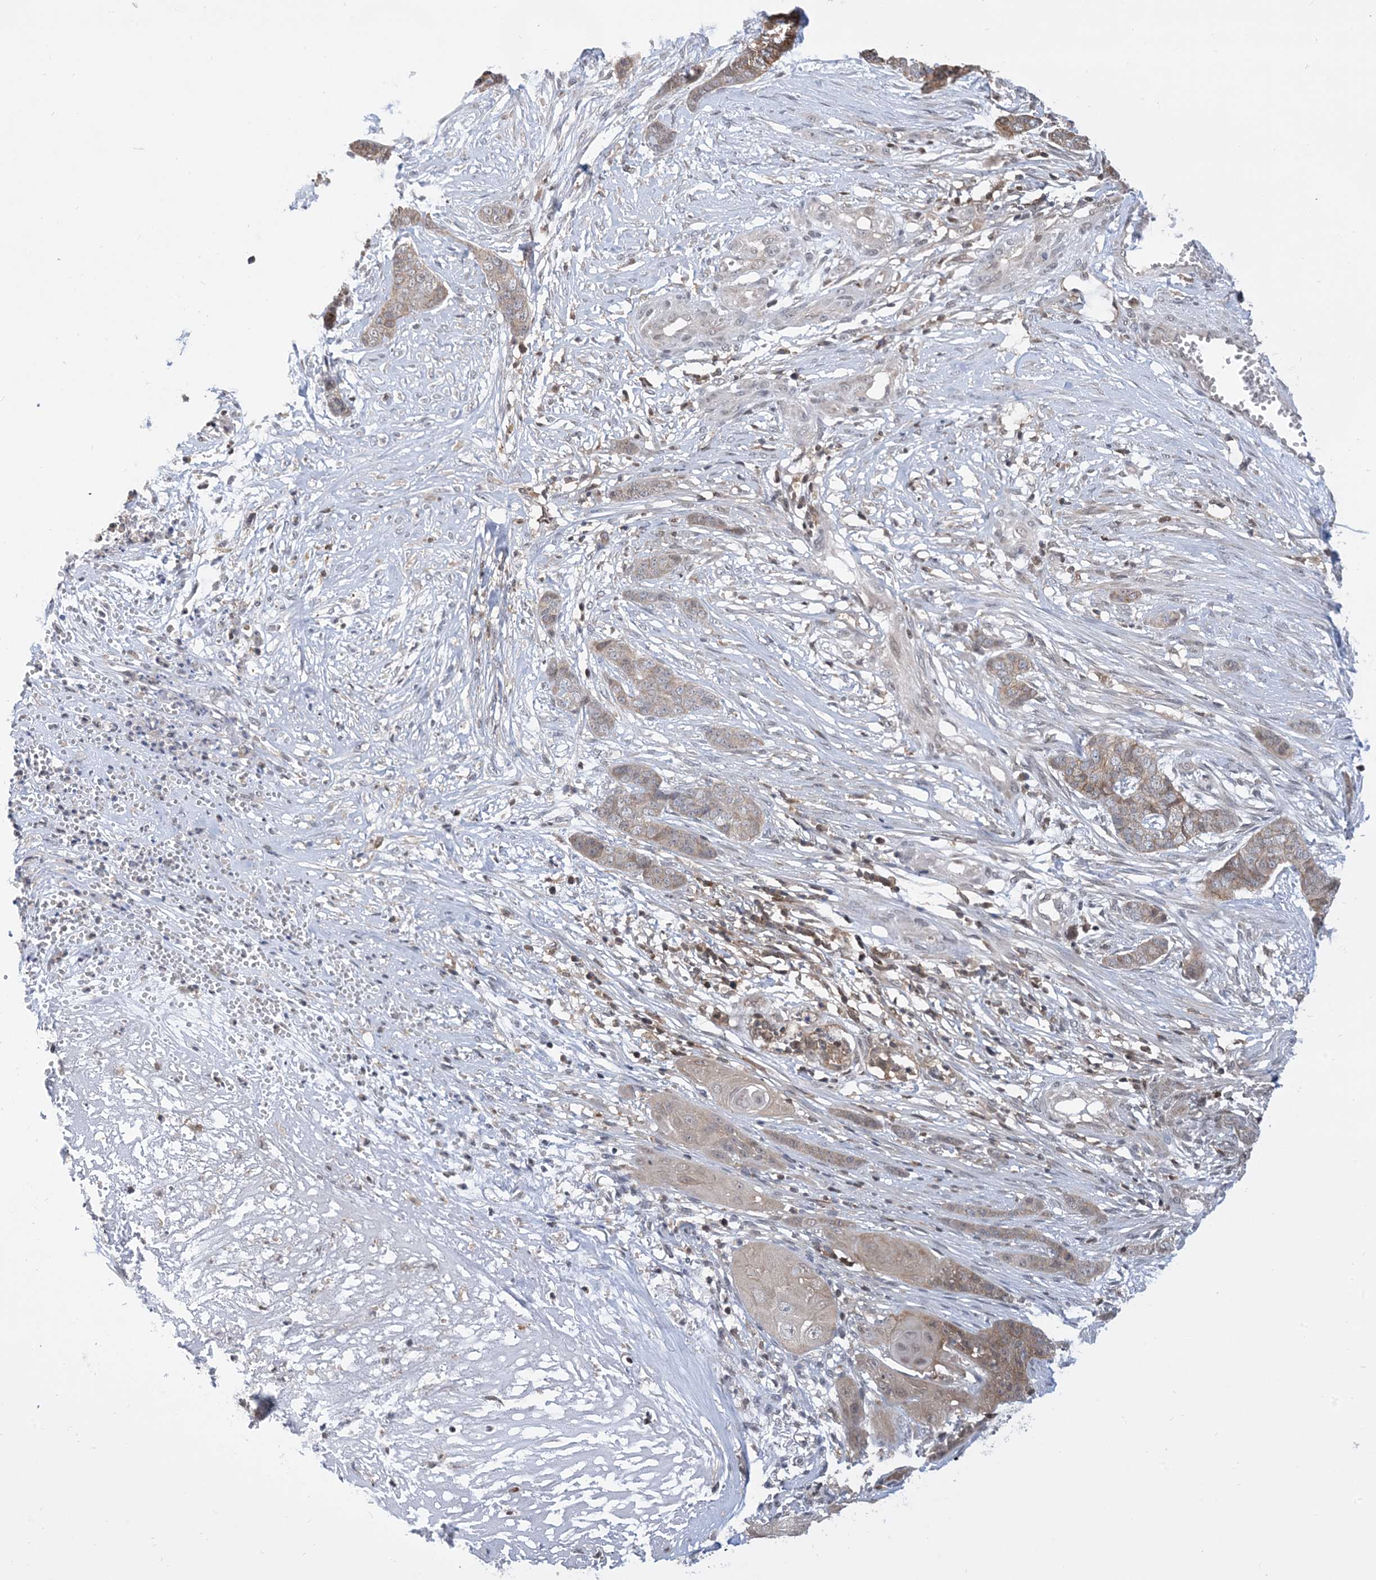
{"staining": {"intensity": "moderate", "quantity": "<25%", "location": "cytoplasmic/membranous"}, "tissue": "skin cancer", "cell_type": "Tumor cells", "image_type": "cancer", "snomed": [{"axis": "morphology", "description": "Basal cell carcinoma"}, {"axis": "topography", "description": "Skin"}], "caption": "This is an image of immunohistochemistry (IHC) staining of skin cancer, which shows moderate expression in the cytoplasmic/membranous of tumor cells.", "gene": "CASP4", "patient": {"sex": "female", "age": 64}}